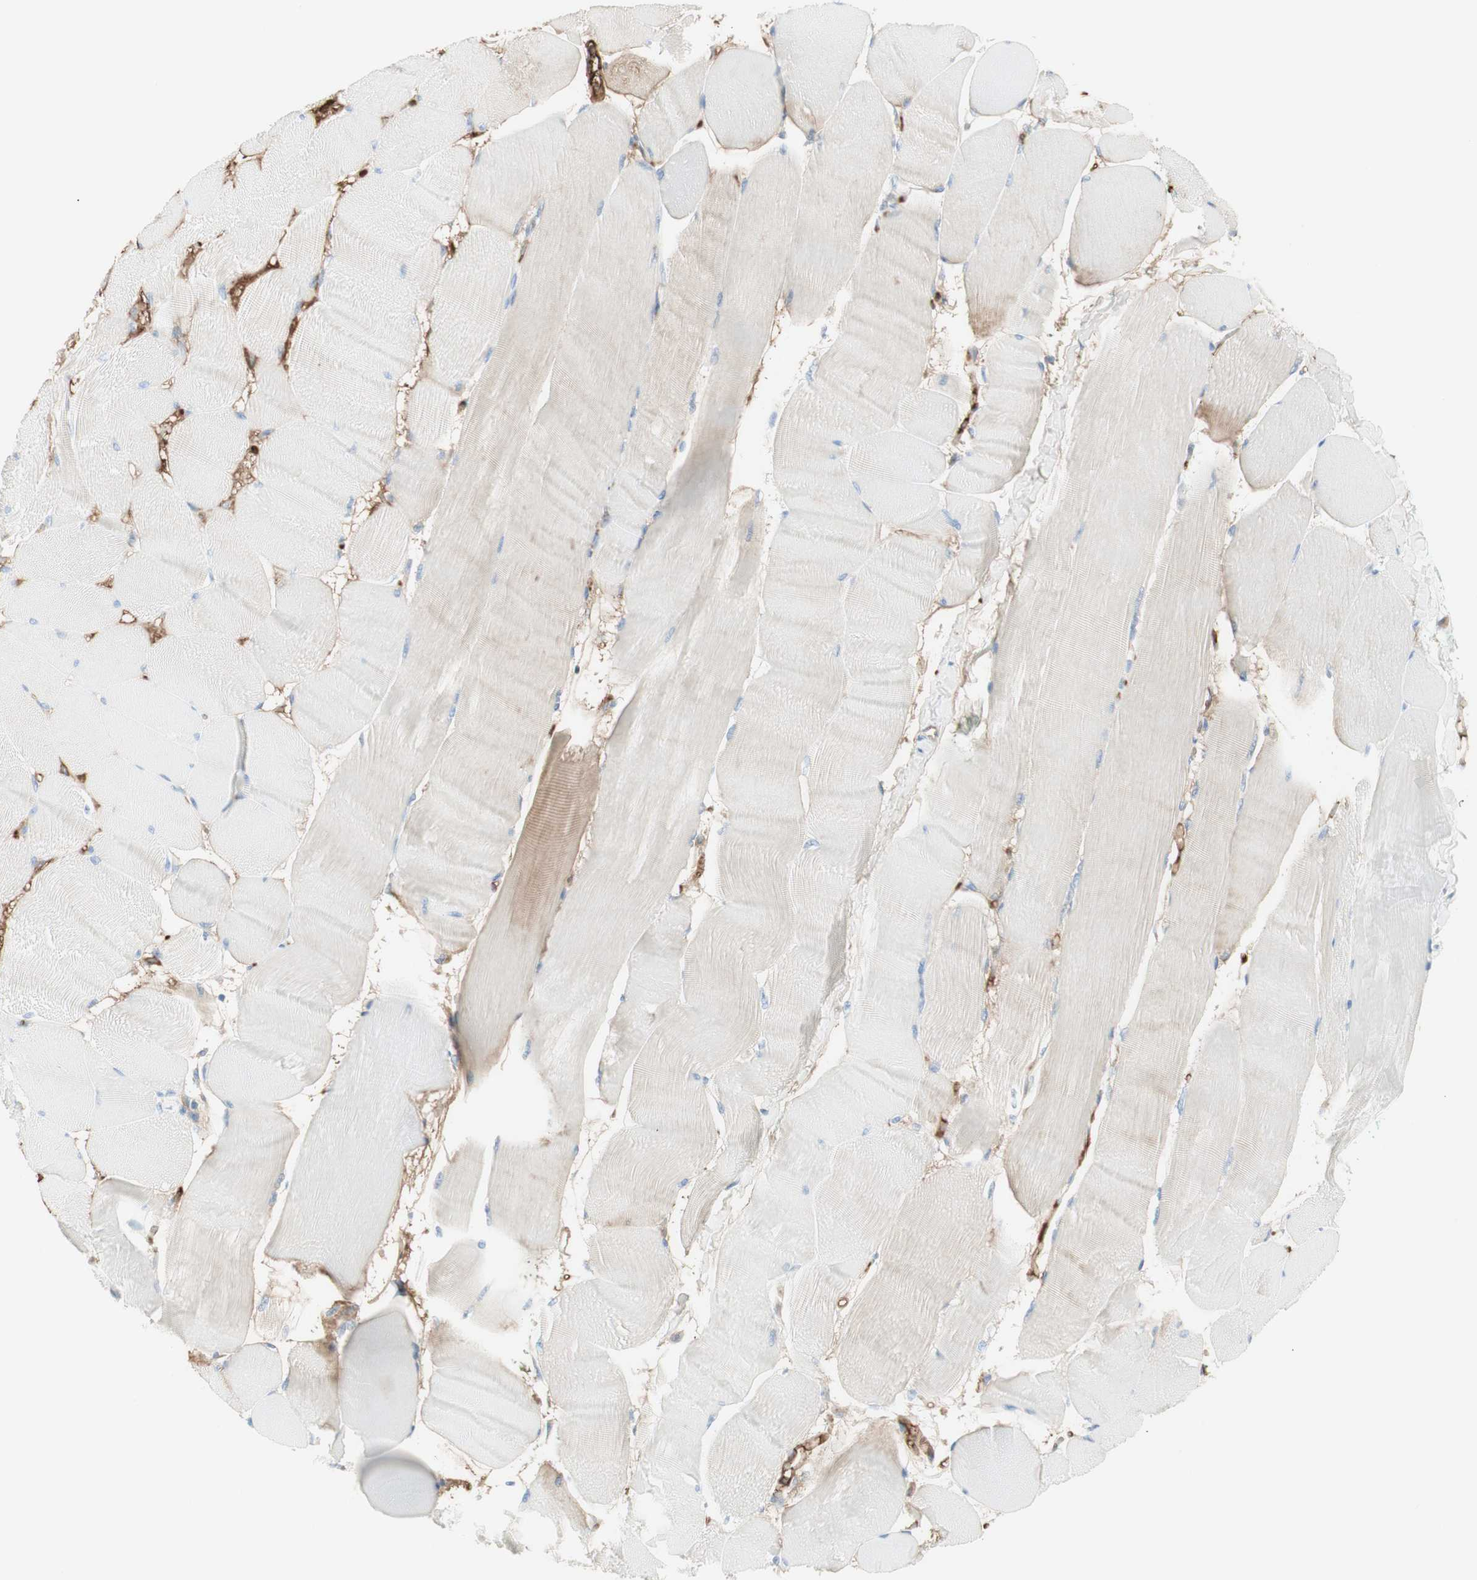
{"staining": {"intensity": "negative", "quantity": "none", "location": "none"}, "tissue": "skeletal muscle", "cell_type": "Myocytes", "image_type": "normal", "snomed": [{"axis": "morphology", "description": "Normal tissue, NOS"}, {"axis": "morphology", "description": "Squamous cell carcinoma, NOS"}, {"axis": "topography", "description": "Skeletal muscle"}], "caption": "Immunohistochemistry histopathology image of benign skeletal muscle: skeletal muscle stained with DAB exhibits no significant protein staining in myocytes.", "gene": "KNG1", "patient": {"sex": "male", "age": 51}}